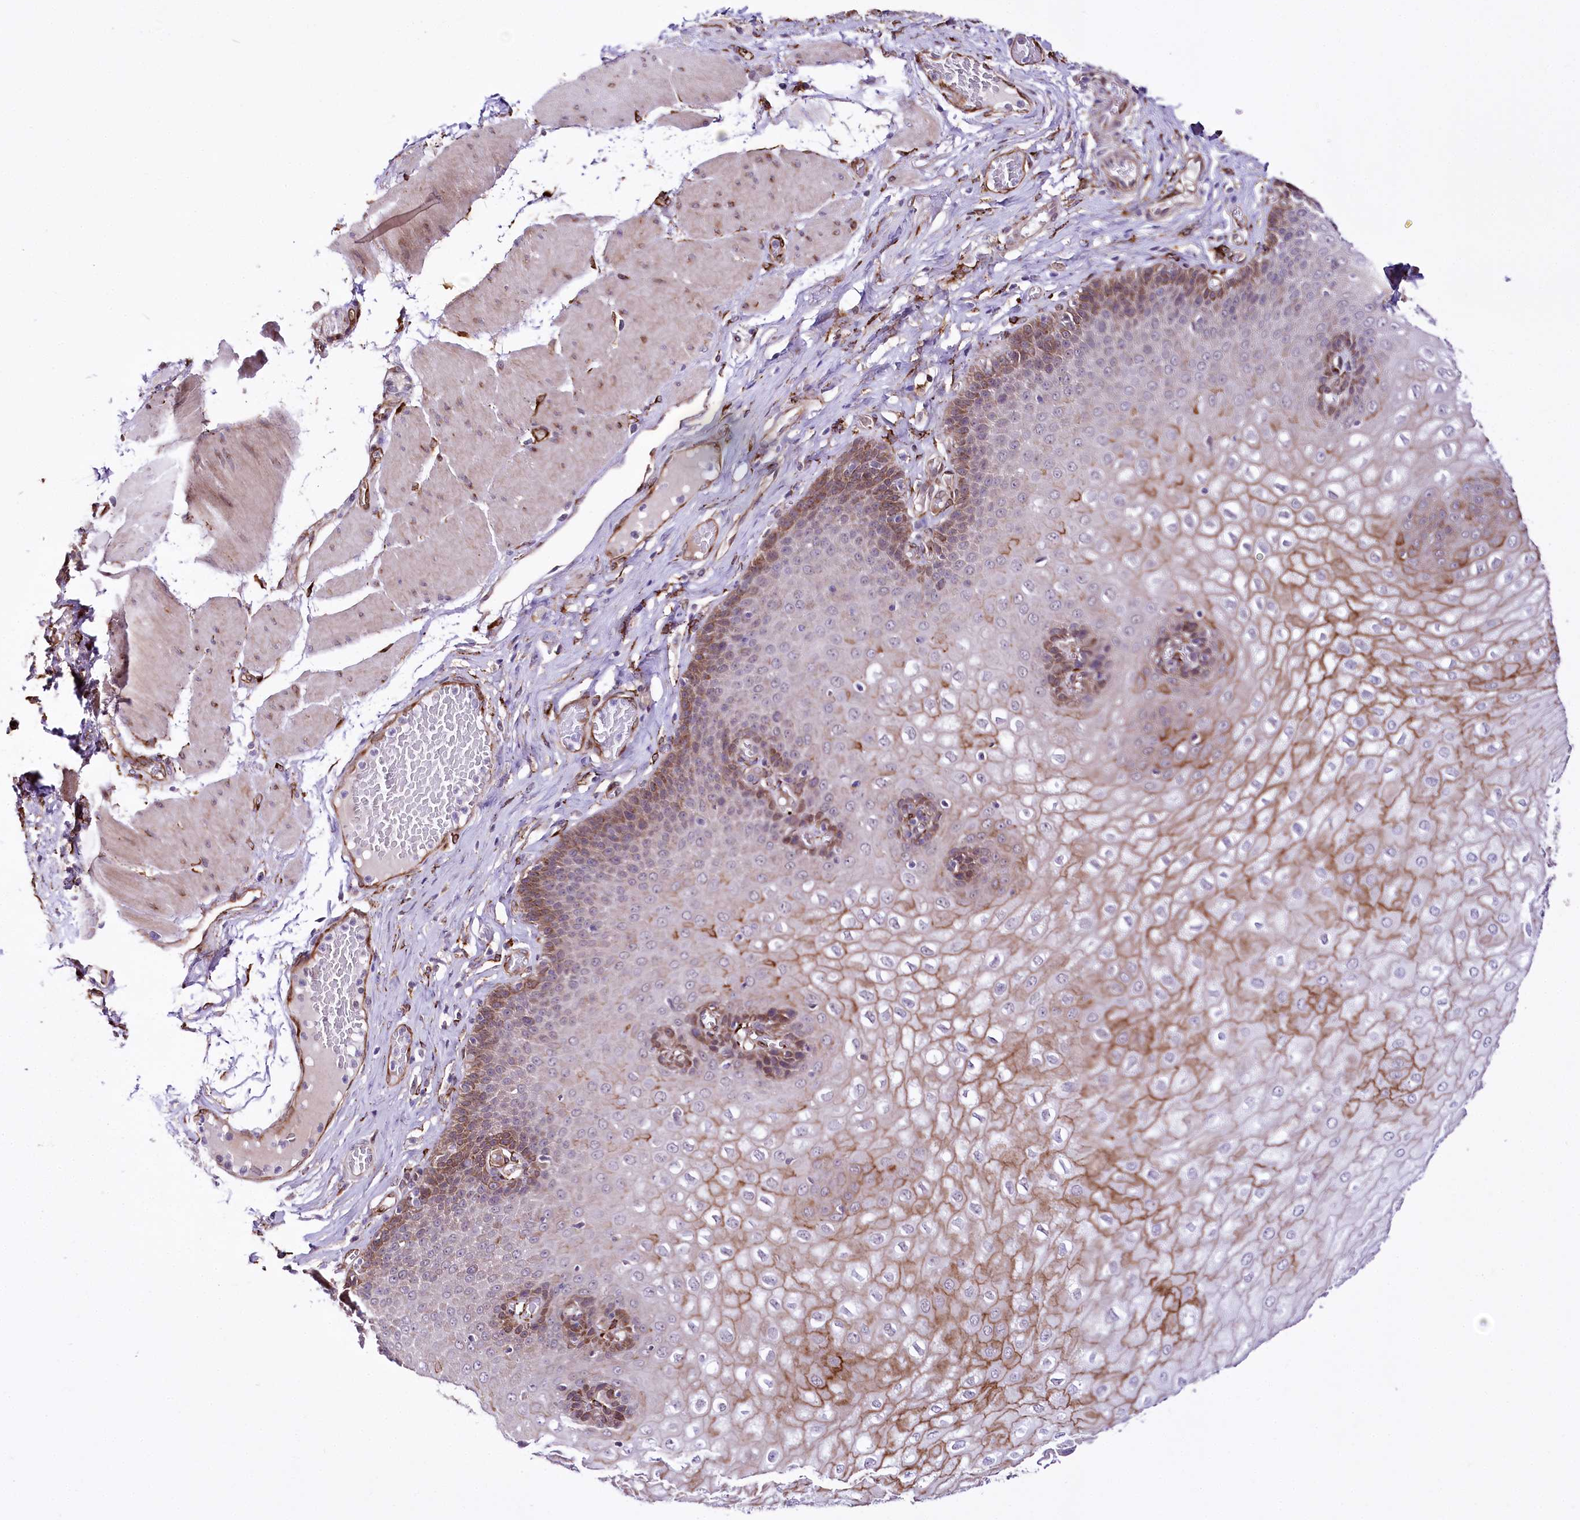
{"staining": {"intensity": "moderate", "quantity": "25%-75%", "location": "cytoplasmic/membranous"}, "tissue": "esophagus", "cell_type": "Squamous epithelial cells", "image_type": "normal", "snomed": [{"axis": "morphology", "description": "Normal tissue, NOS"}, {"axis": "topography", "description": "Esophagus"}], "caption": "High-power microscopy captured an immunohistochemistry (IHC) micrograph of benign esophagus, revealing moderate cytoplasmic/membranous staining in approximately 25%-75% of squamous epithelial cells.", "gene": "WWC1", "patient": {"sex": "male", "age": 60}}